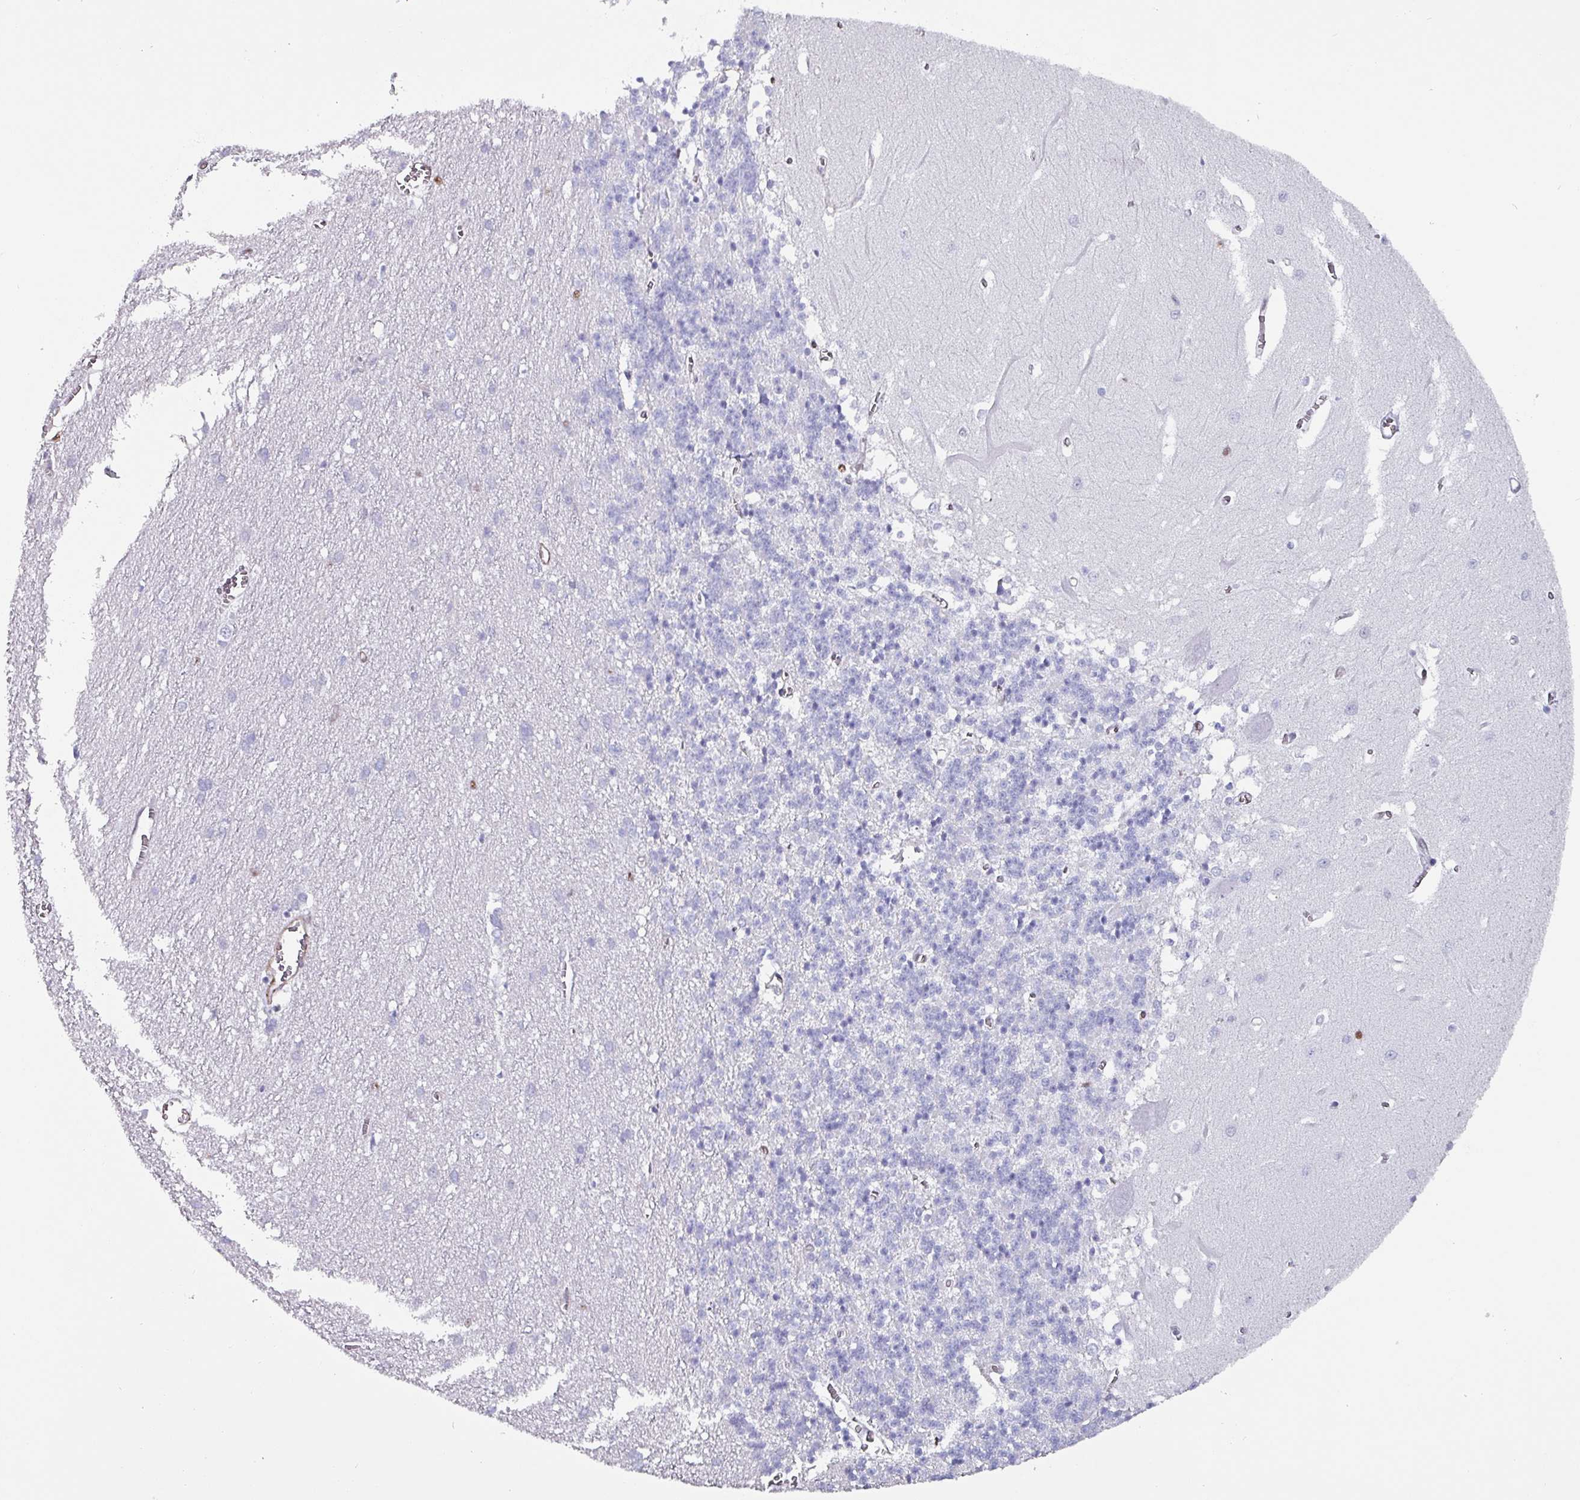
{"staining": {"intensity": "negative", "quantity": "none", "location": "none"}, "tissue": "cerebellum", "cell_type": "Cells in granular layer", "image_type": "normal", "snomed": [{"axis": "morphology", "description": "Normal tissue, NOS"}, {"axis": "topography", "description": "Cerebellum"}], "caption": "Immunohistochemical staining of benign cerebellum reveals no significant positivity in cells in granular layer. Nuclei are stained in blue.", "gene": "ZNF816", "patient": {"sex": "male", "age": 37}}